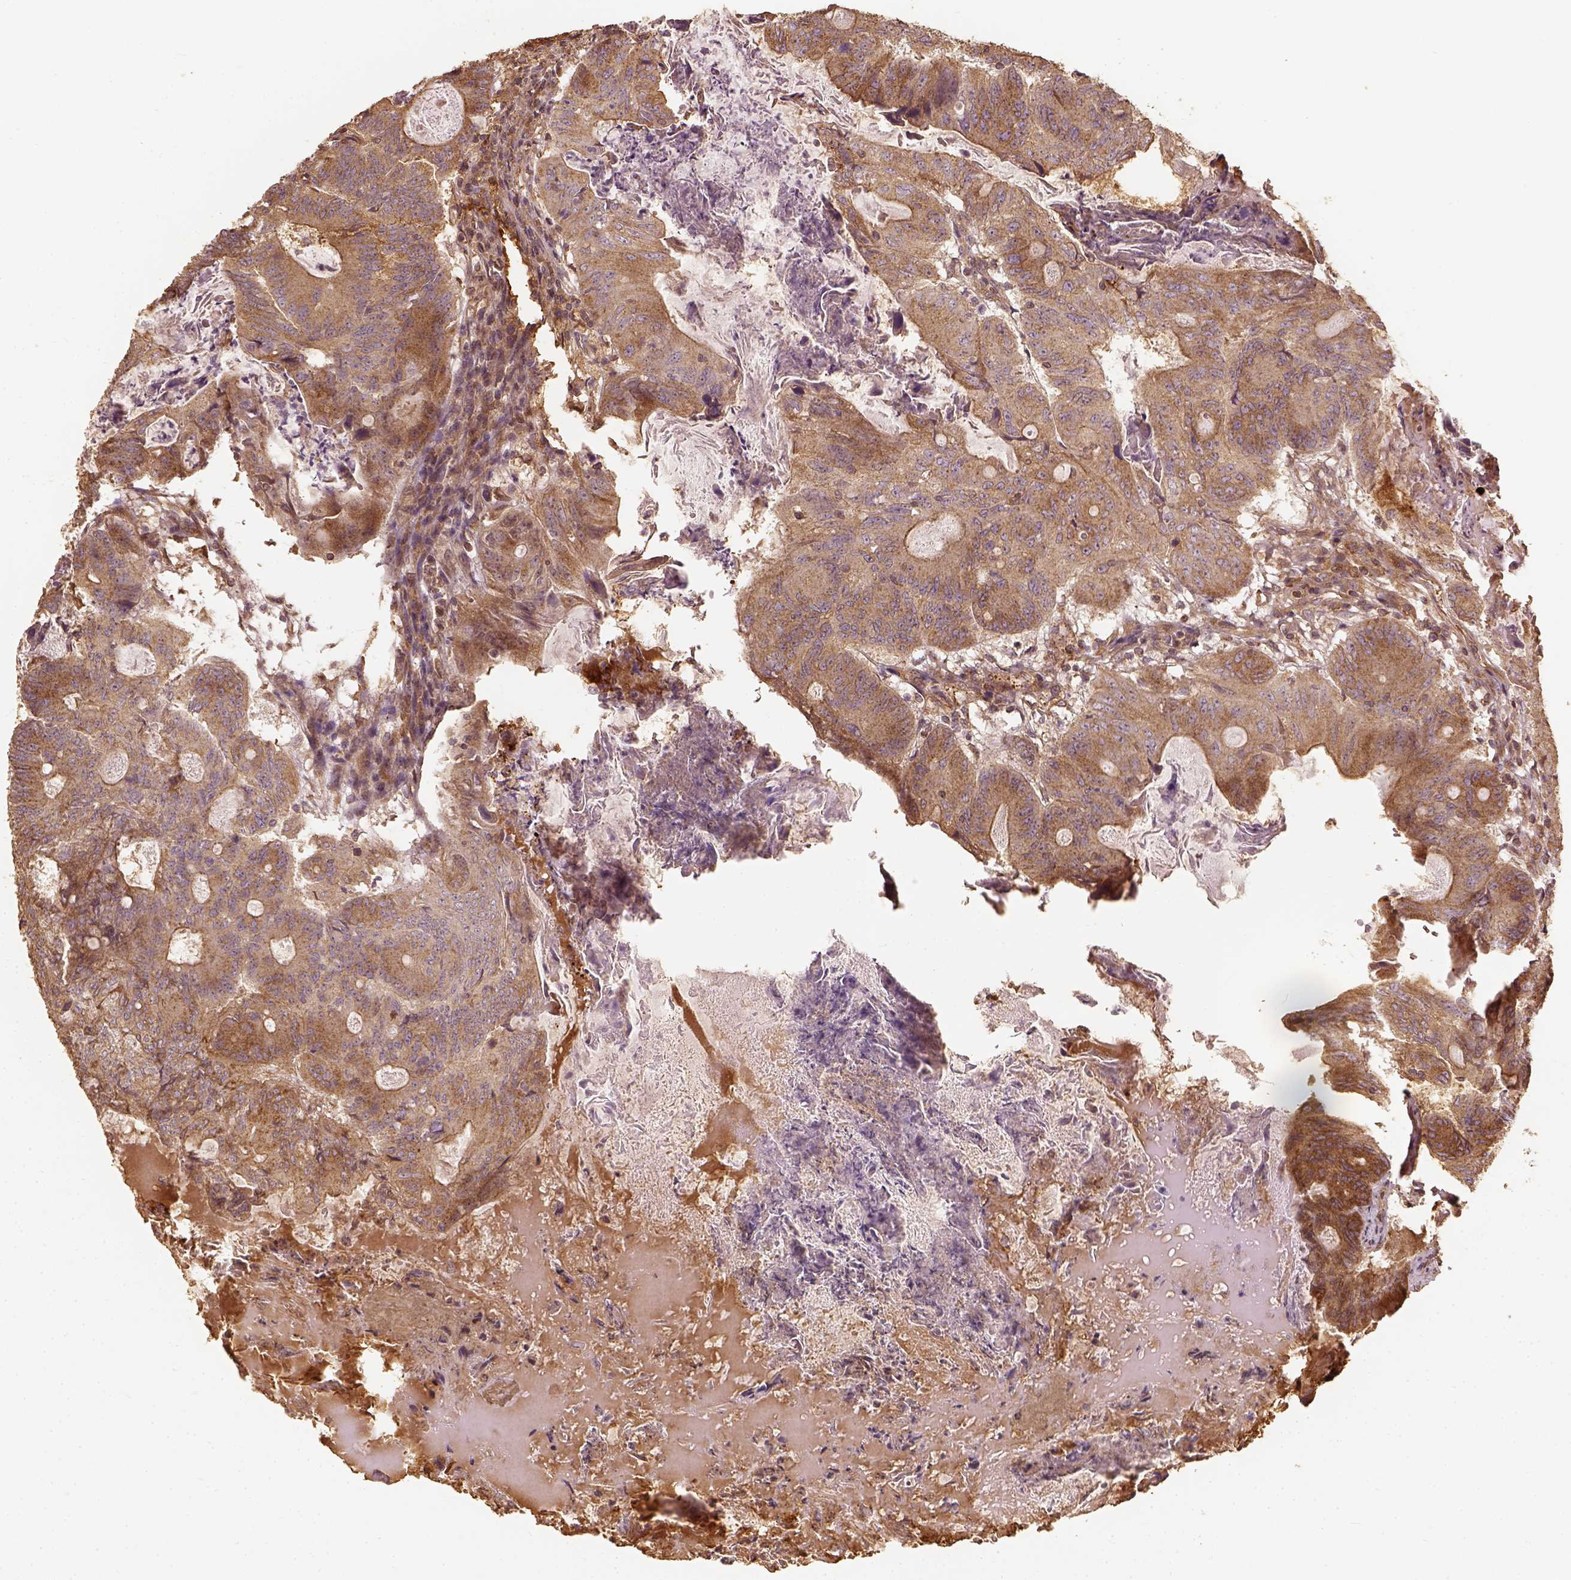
{"staining": {"intensity": "moderate", "quantity": ">75%", "location": "cytoplasmic/membranous"}, "tissue": "colorectal cancer", "cell_type": "Tumor cells", "image_type": "cancer", "snomed": [{"axis": "morphology", "description": "Adenocarcinoma, NOS"}, {"axis": "topography", "description": "Colon"}], "caption": "There is medium levels of moderate cytoplasmic/membranous expression in tumor cells of colorectal cancer, as demonstrated by immunohistochemical staining (brown color).", "gene": "VEGFA", "patient": {"sex": "female", "age": 70}}